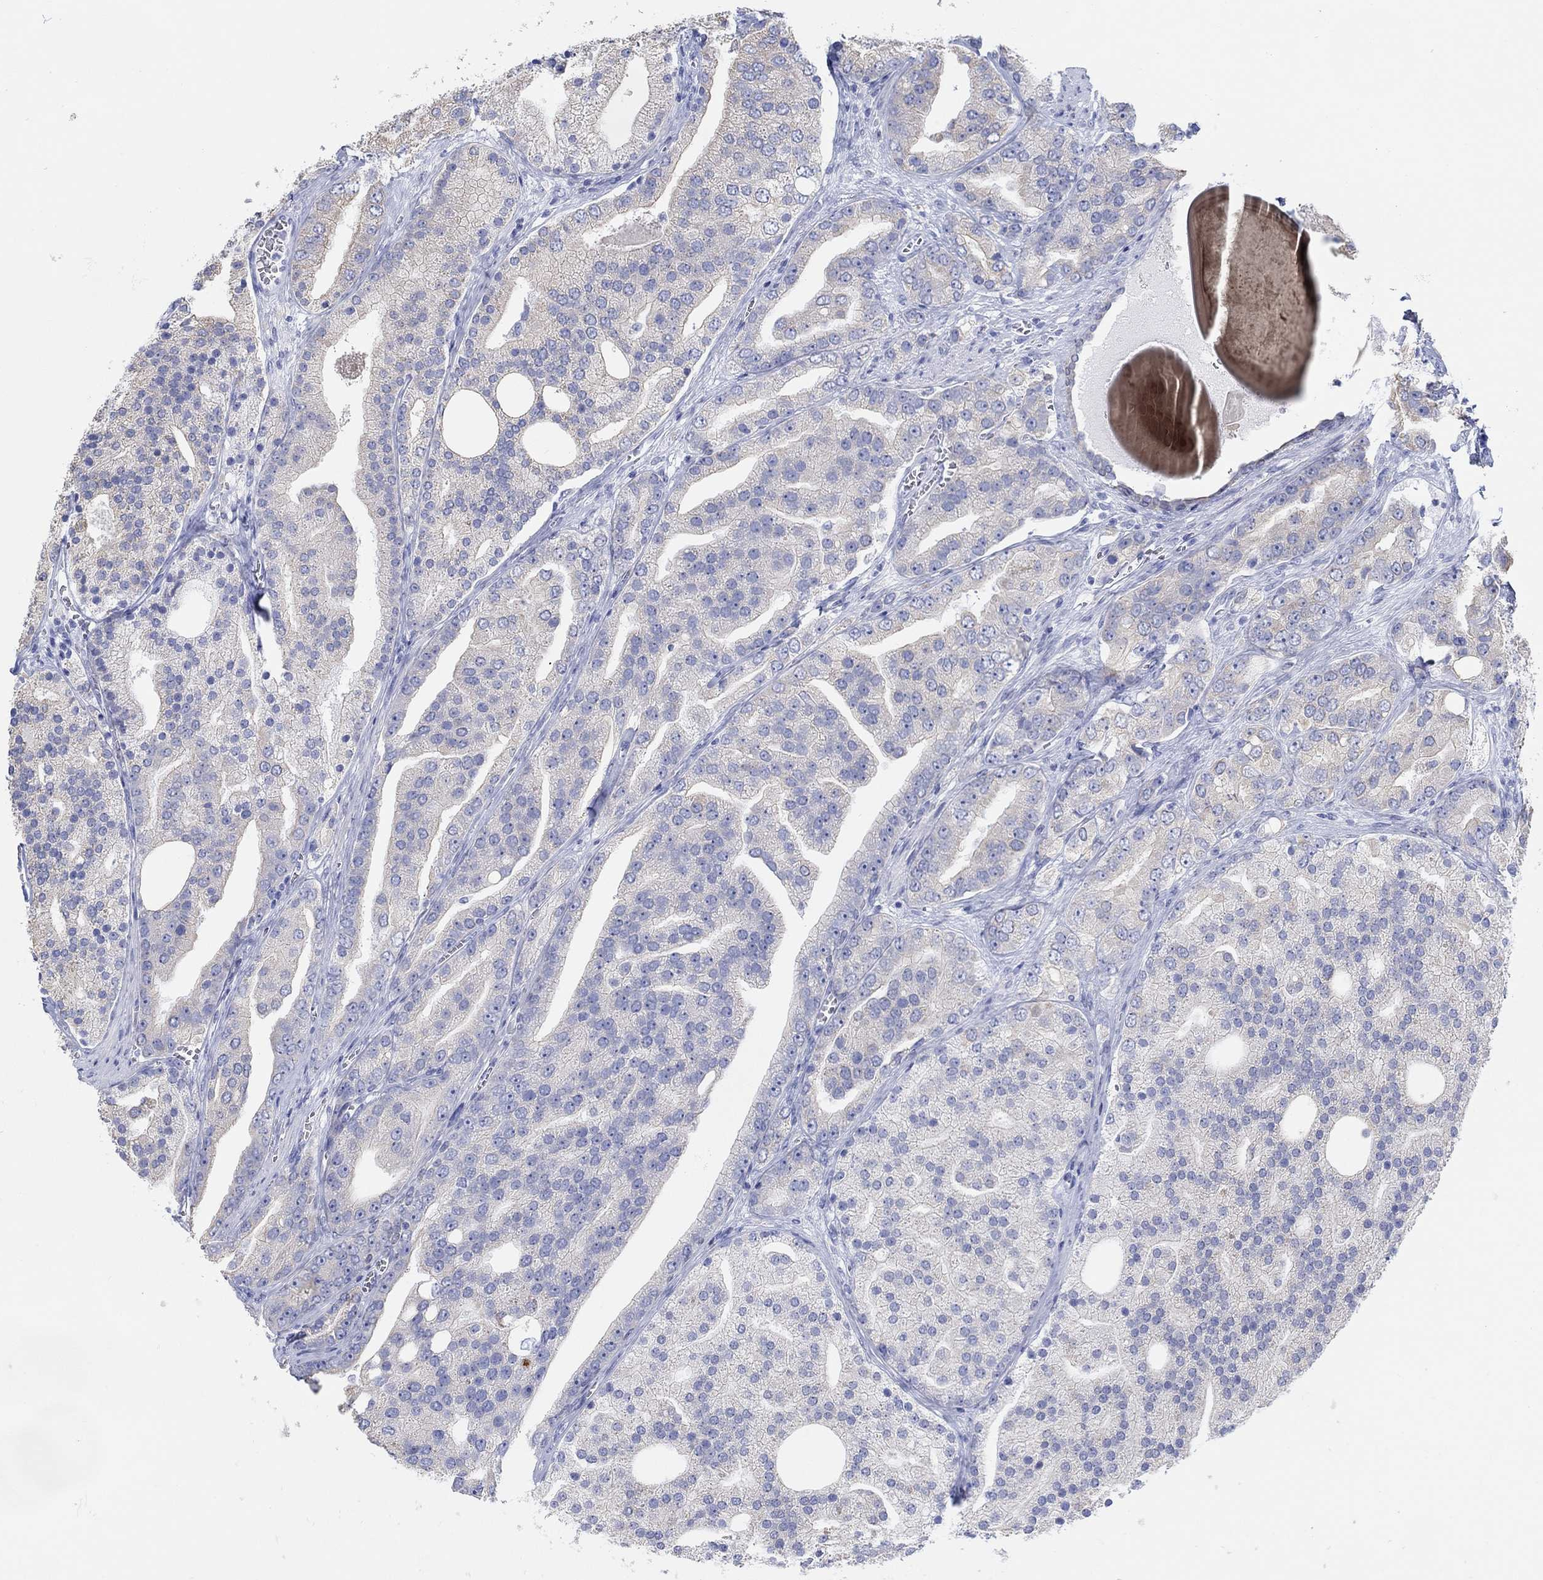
{"staining": {"intensity": "weak", "quantity": "<25%", "location": "cytoplasmic/membranous"}, "tissue": "prostate cancer", "cell_type": "Tumor cells", "image_type": "cancer", "snomed": [{"axis": "morphology", "description": "Adenocarcinoma, NOS"}, {"axis": "topography", "description": "Prostate"}], "caption": "DAB (3,3'-diaminobenzidine) immunohistochemical staining of prostate cancer (adenocarcinoma) reveals no significant staining in tumor cells.", "gene": "AK8", "patient": {"sex": "male", "age": 69}}